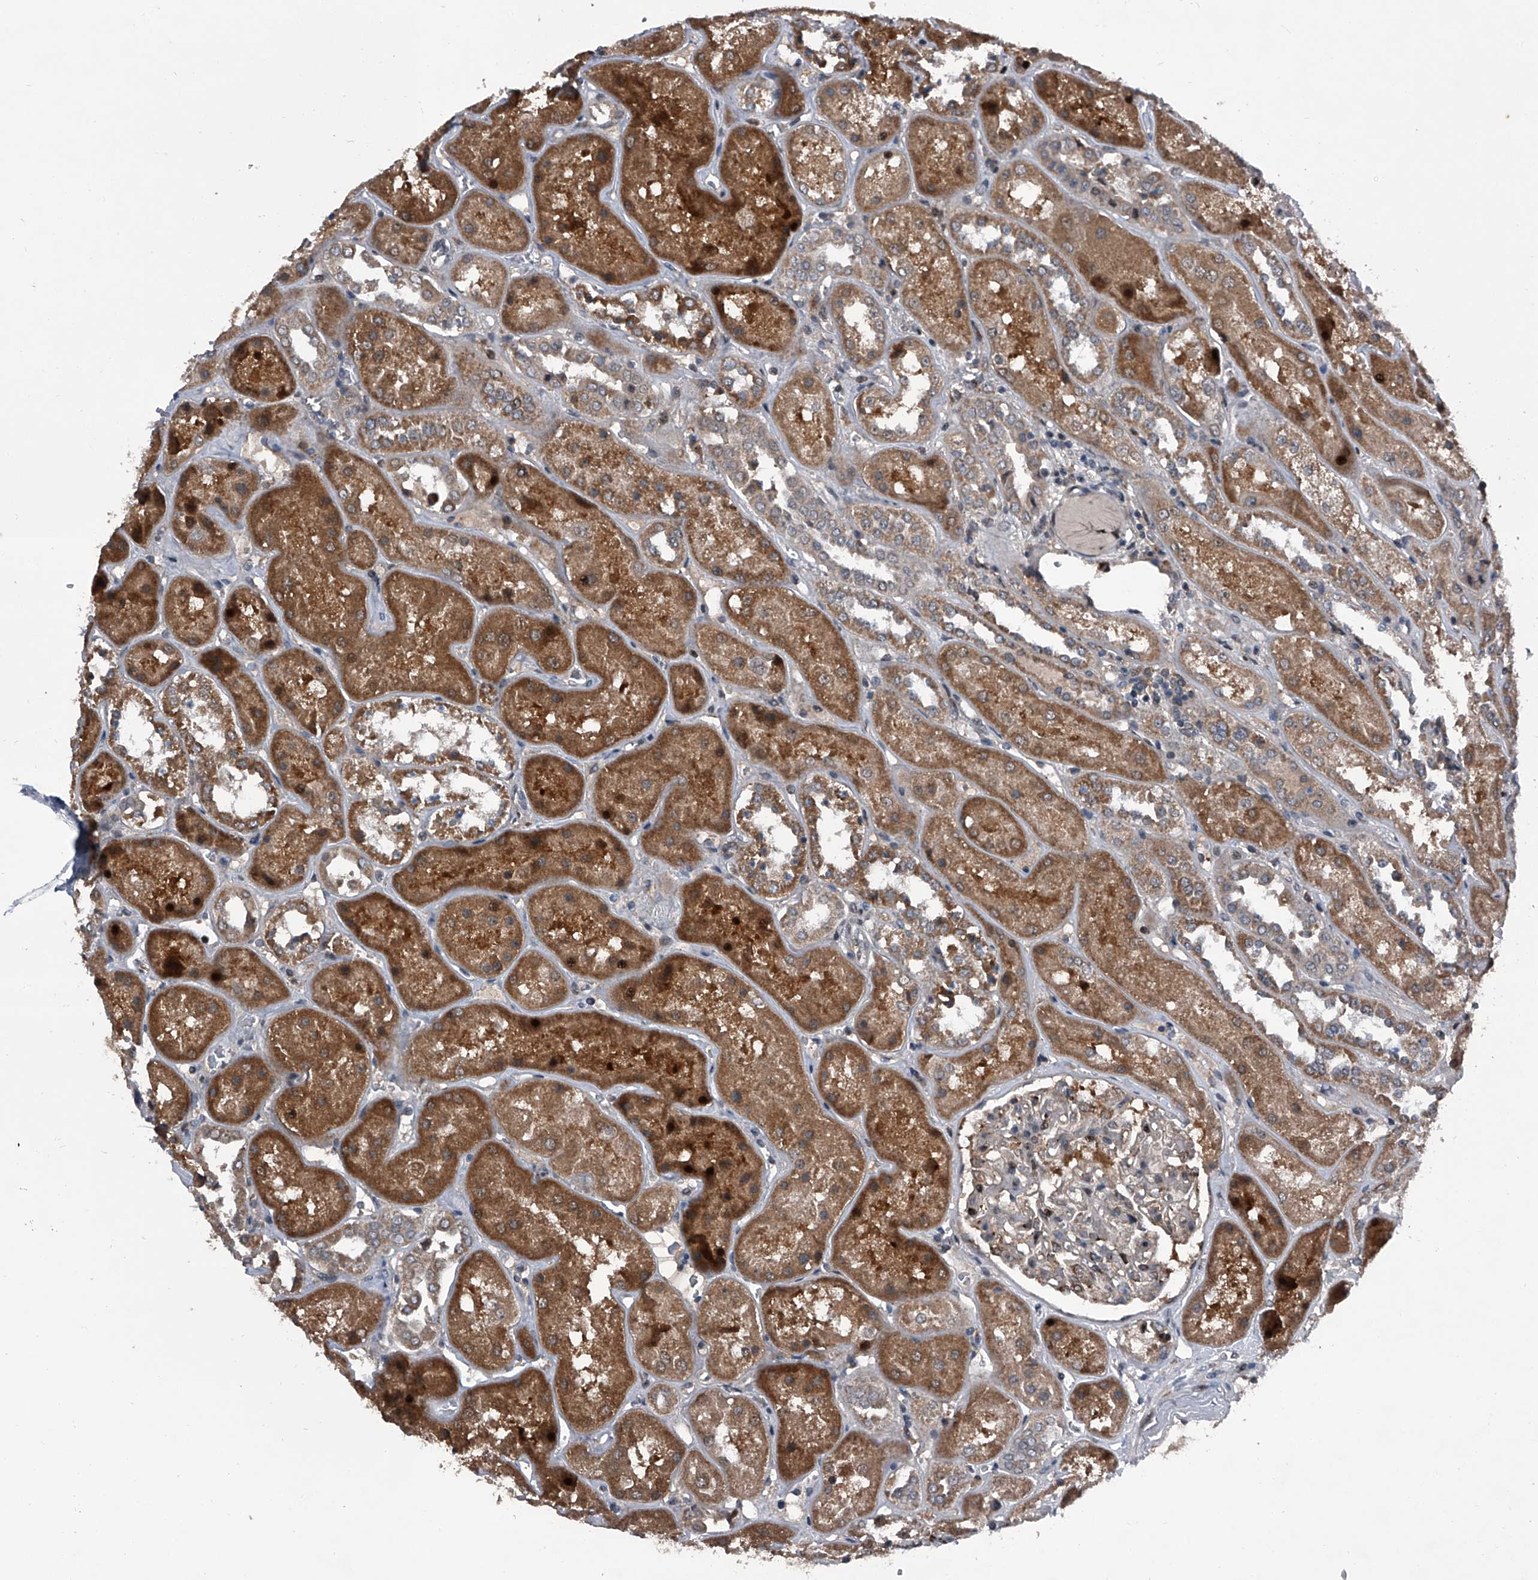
{"staining": {"intensity": "weak", "quantity": "25%-75%", "location": "cytoplasmic/membranous"}, "tissue": "kidney", "cell_type": "Cells in glomeruli", "image_type": "normal", "snomed": [{"axis": "morphology", "description": "Normal tissue, NOS"}, {"axis": "topography", "description": "Kidney"}], "caption": "This image reveals normal kidney stained with immunohistochemistry (IHC) to label a protein in brown. The cytoplasmic/membranous of cells in glomeruli show weak positivity for the protein. Nuclei are counter-stained blue.", "gene": "ELK4", "patient": {"sex": "male", "age": 70}}